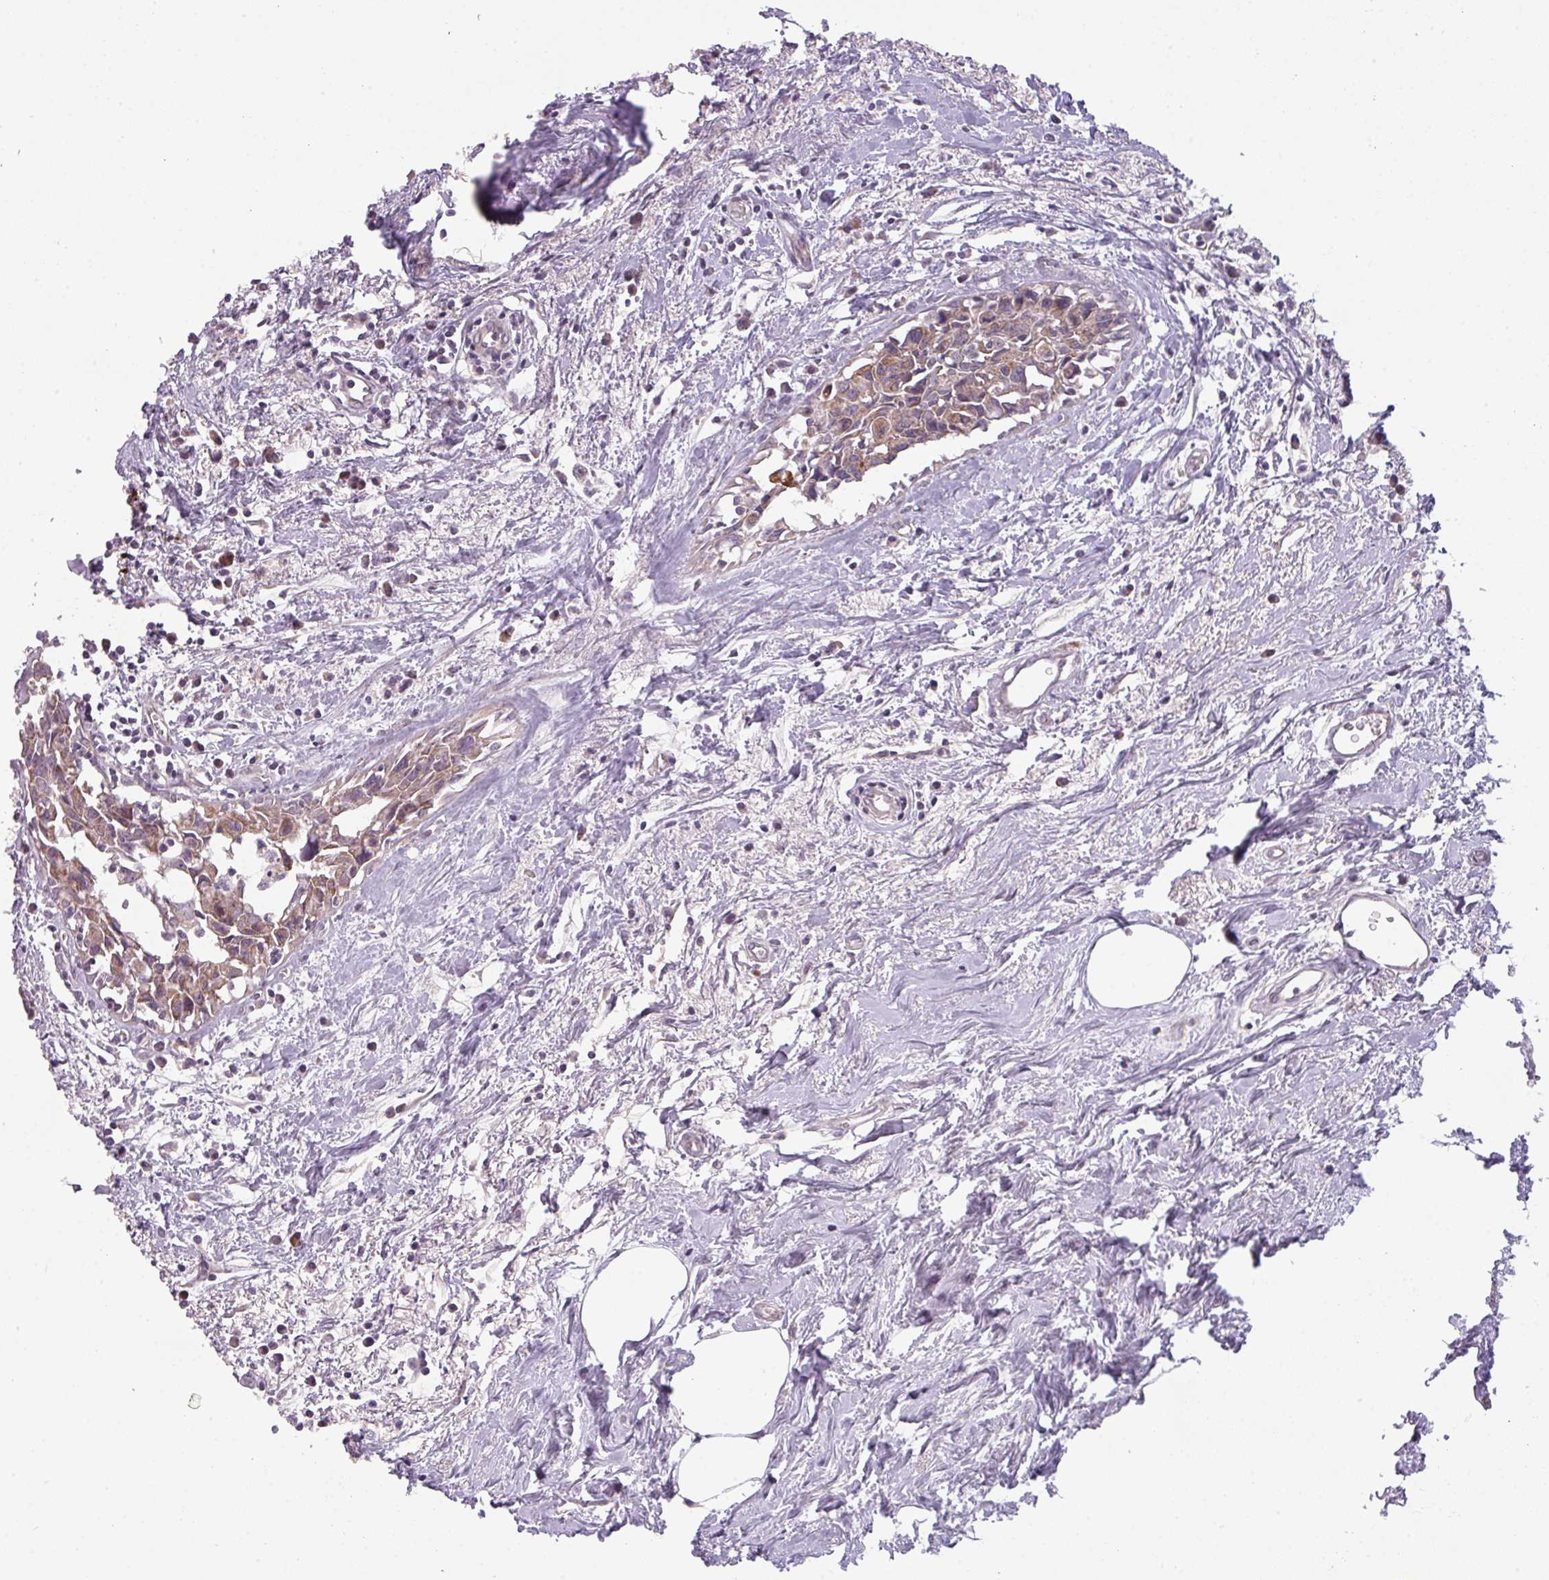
{"staining": {"intensity": "moderate", "quantity": "25%-75%", "location": "cytoplasmic/membranous"}, "tissue": "breast cancer", "cell_type": "Tumor cells", "image_type": "cancer", "snomed": [{"axis": "morphology", "description": "Carcinoma, NOS"}, {"axis": "topography", "description": "Breast"}], "caption": "Breast cancer (carcinoma) stained with immunohistochemistry exhibits moderate cytoplasmic/membranous positivity in about 25%-75% of tumor cells.", "gene": "C2orf68", "patient": {"sex": "female", "age": 60}}